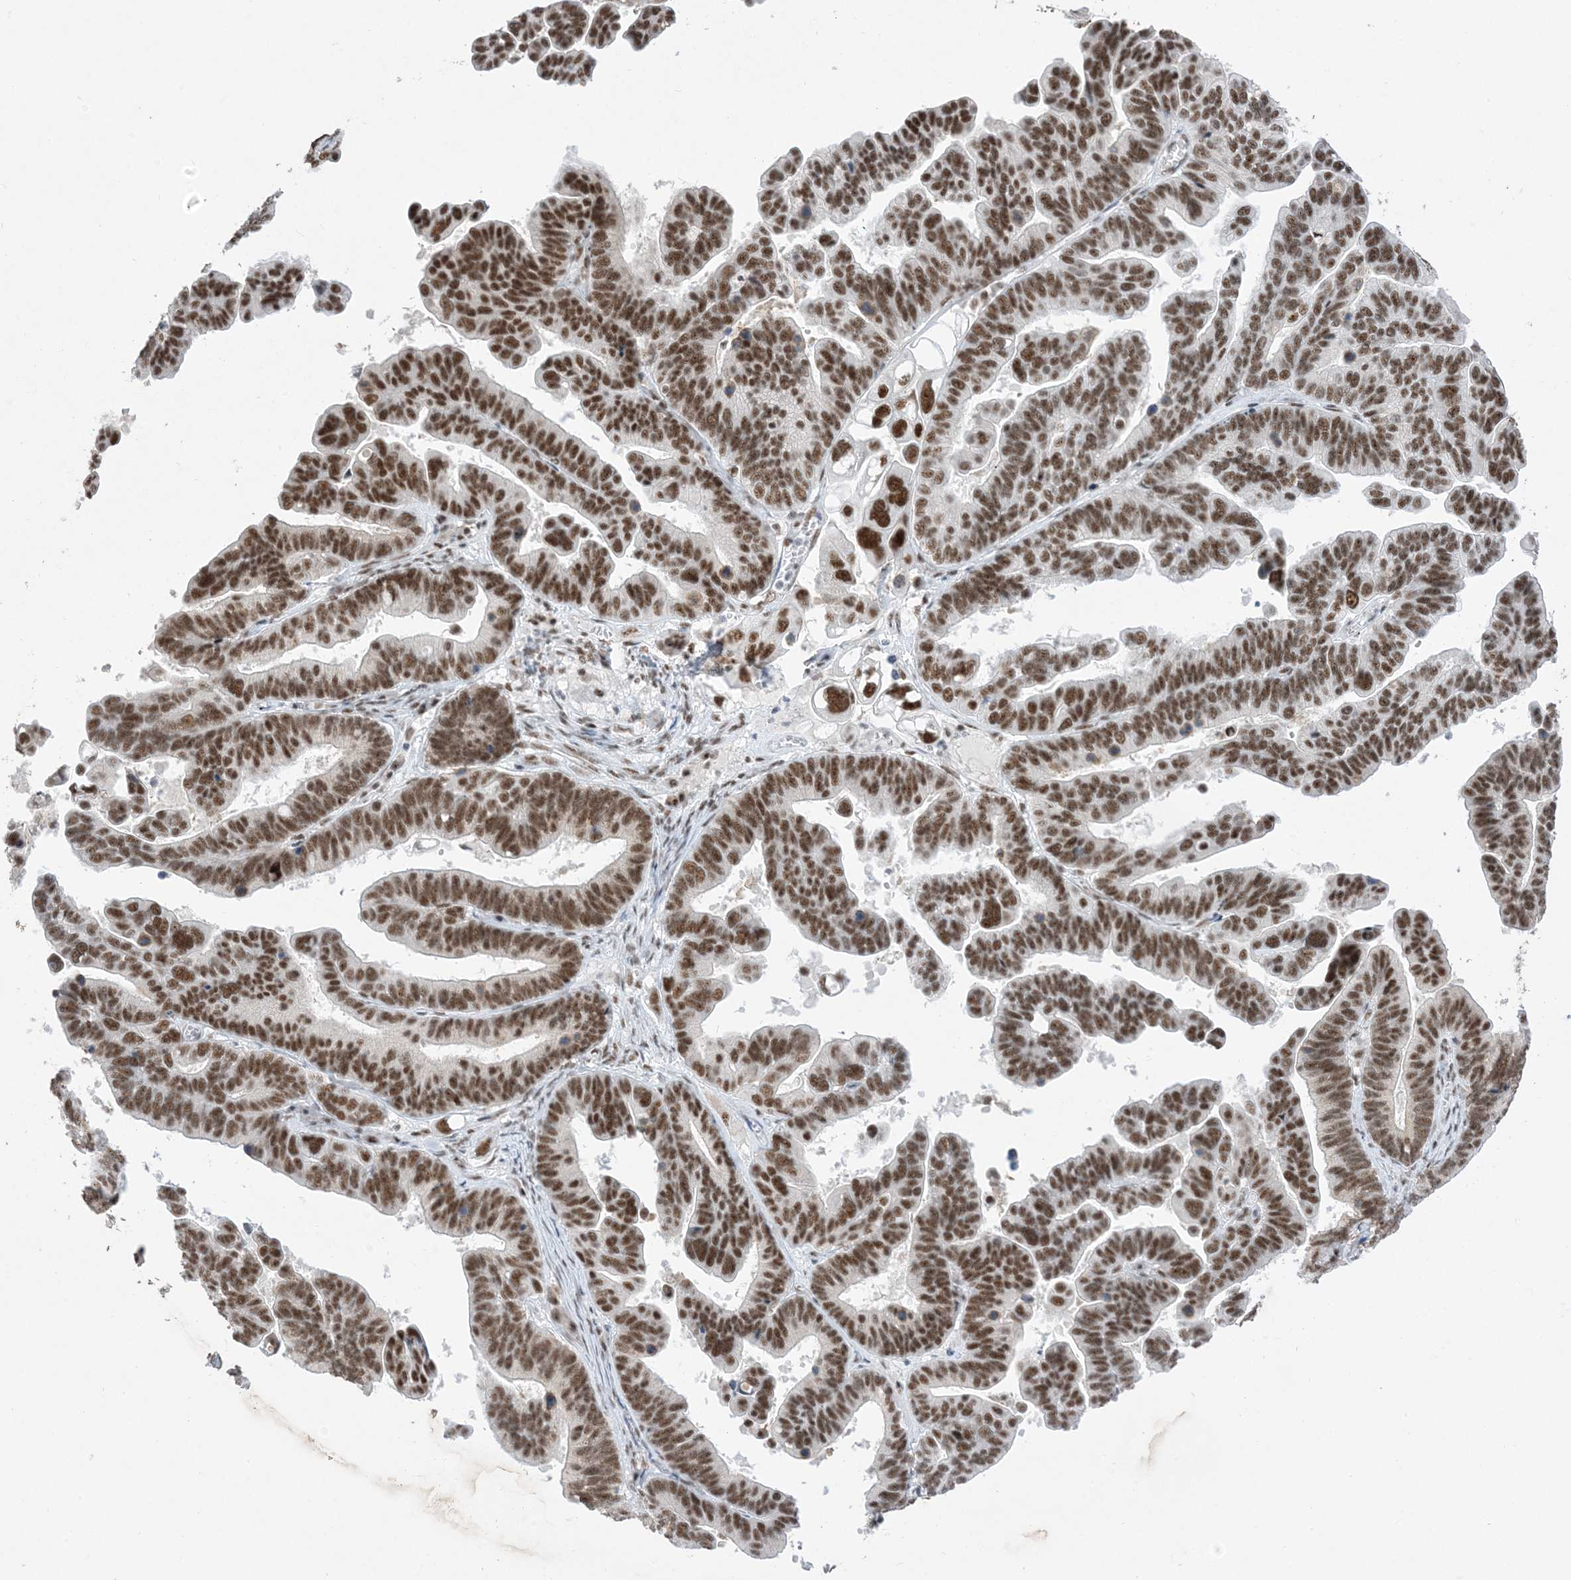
{"staining": {"intensity": "strong", "quantity": ">75%", "location": "cytoplasmic/membranous,nuclear"}, "tissue": "ovarian cancer", "cell_type": "Tumor cells", "image_type": "cancer", "snomed": [{"axis": "morphology", "description": "Cystadenocarcinoma, serous, NOS"}, {"axis": "topography", "description": "Ovary"}], "caption": "Serous cystadenocarcinoma (ovarian) tissue shows strong cytoplasmic/membranous and nuclear staining in about >75% of tumor cells", "gene": "SF3A3", "patient": {"sex": "female", "age": 56}}